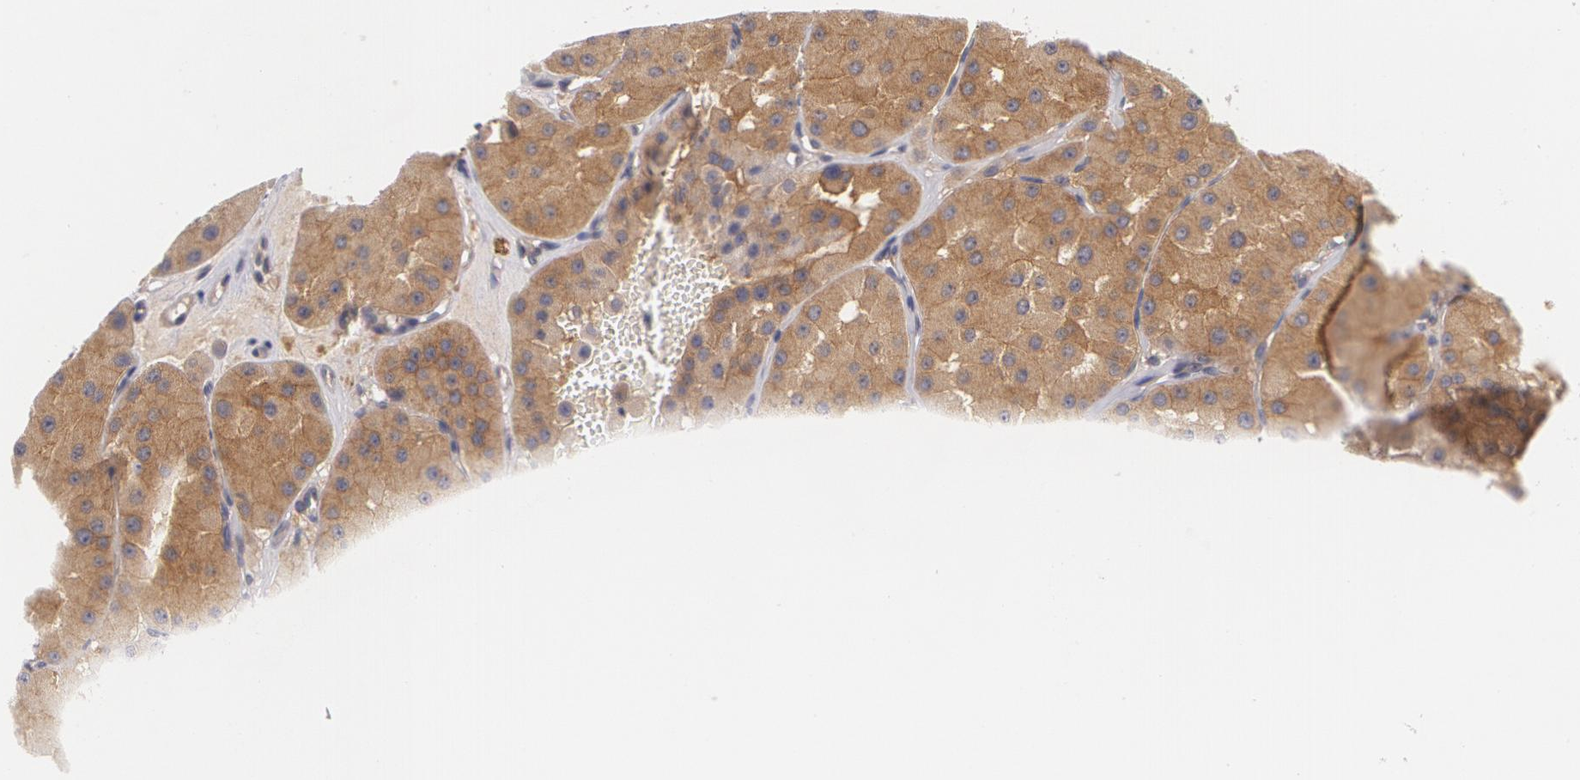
{"staining": {"intensity": "strong", "quantity": ">75%", "location": "cytoplasmic/membranous"}, "tissue": "renal cancer", "cell_type": "Tumor cells", "image_type": "cancer", "snomed": [{"axis": "morphology", "description": "Adenocarcinoma, uncertain malignant potential"}, {"axis": "topography", "description": "Kidney"}], "caption": "About >75% of tumor cells in renal adenocarcinoma,  uncertain malignant potential reveal strong cytoplasmic/membranous protein staining as visualized by brown immunohistochemical staining.", "gene": "CASK", "patient": {"sex": "male", "age": 63}}